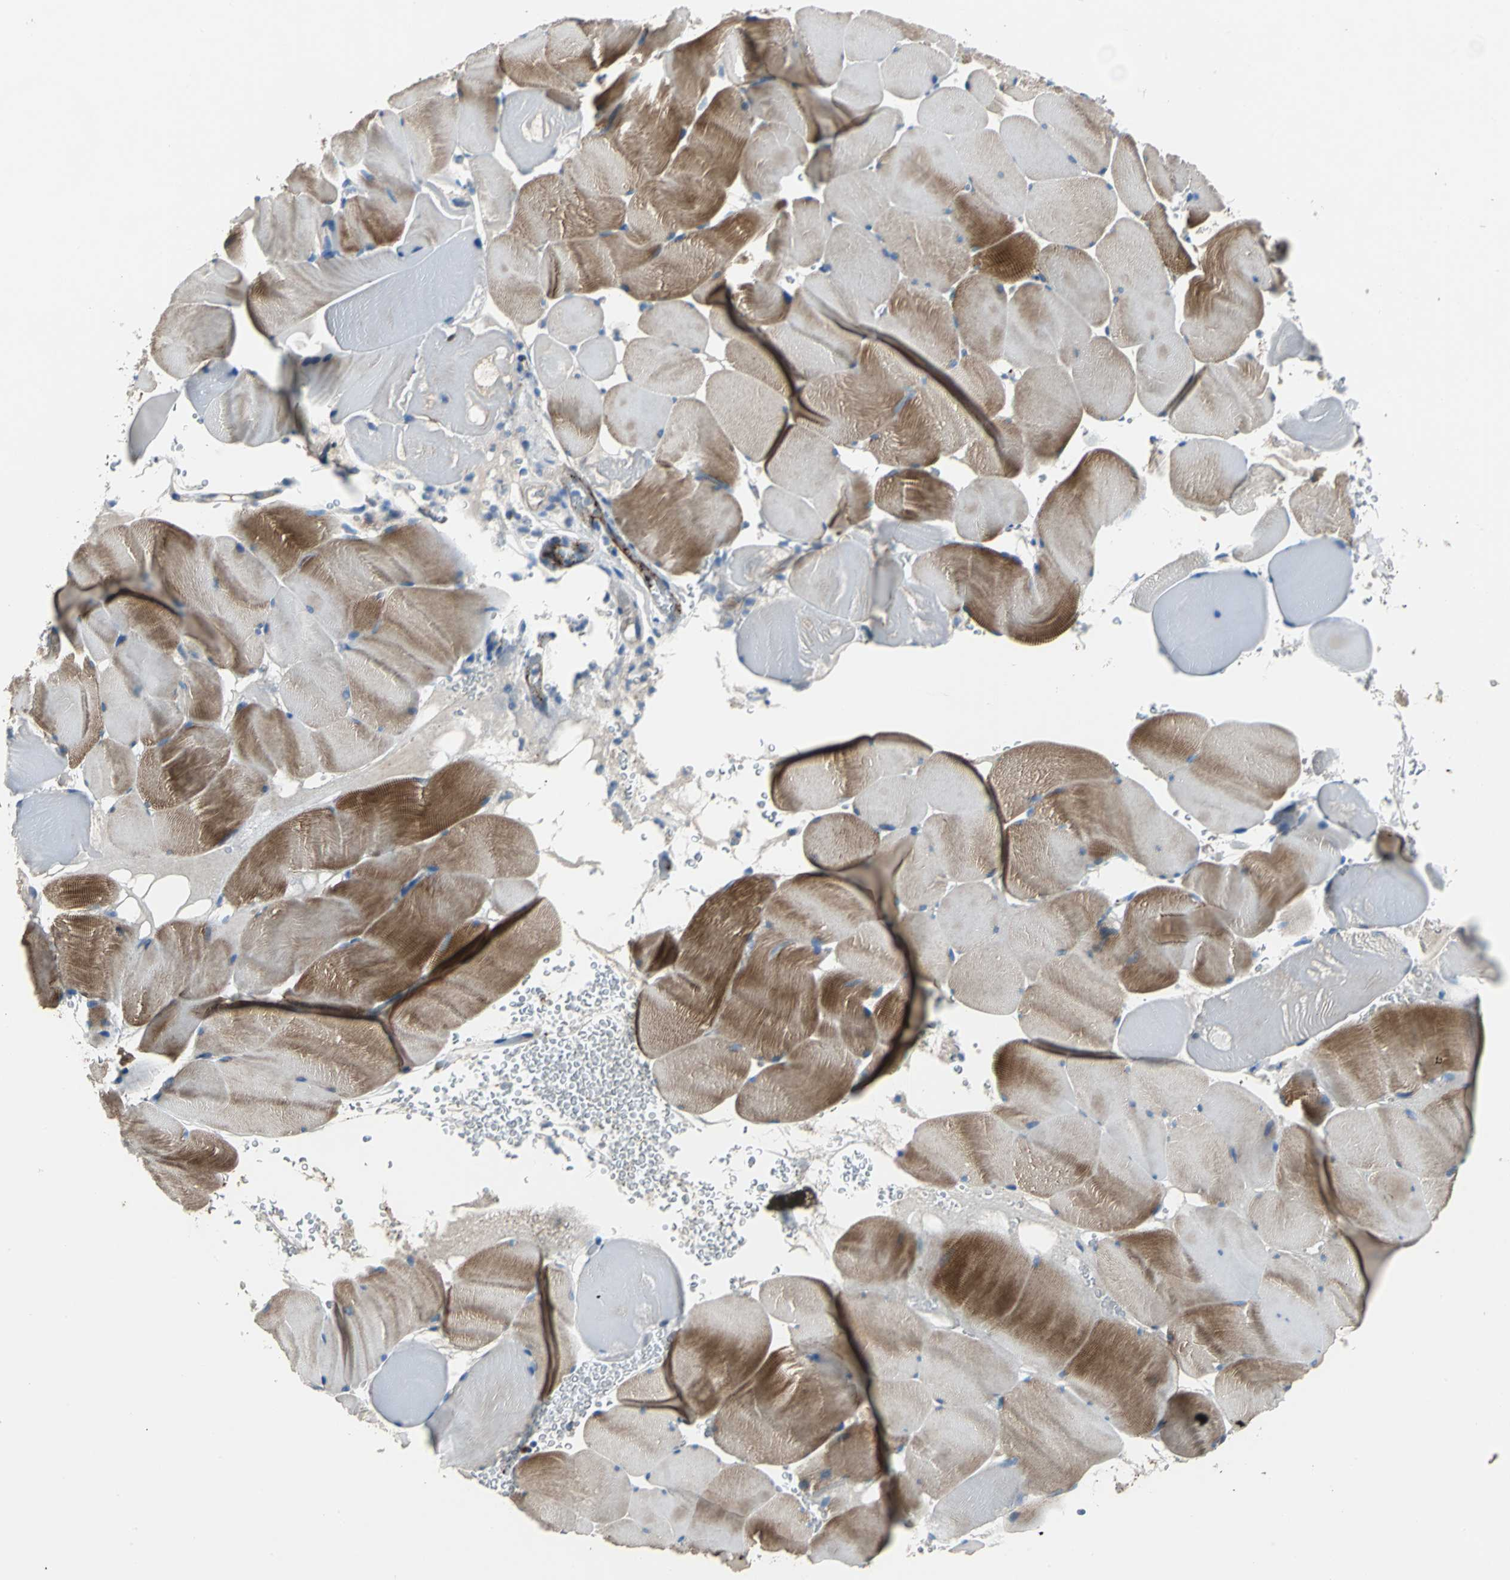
{"staining": {"intensity": "strong", "quantity": ">75%", "location": "cytoplasmic/membranous"}, "tissue": "skeletal muscle", "cell_type": "Myocytes", "image_type": "normal", "snomed": [{"axis": "morphology", "description": "Normal tissue, NOS"}, {"axis": "topography", "description": "Skeletal muscle"}], "caption": "An immunohistochemistry (IHC) micrograph of benign tissue is shown. Protein staining in brown labels strong cytoplasmic/membranous positivity in skeletal muscle within myocytes. The protein of interest is stained brown, and the nuclei are stained in blue (DAB IHC with brightfield microscopy, high magnification).", "gene": "SELP", "patient": {"sex": "male", "age": 62}}